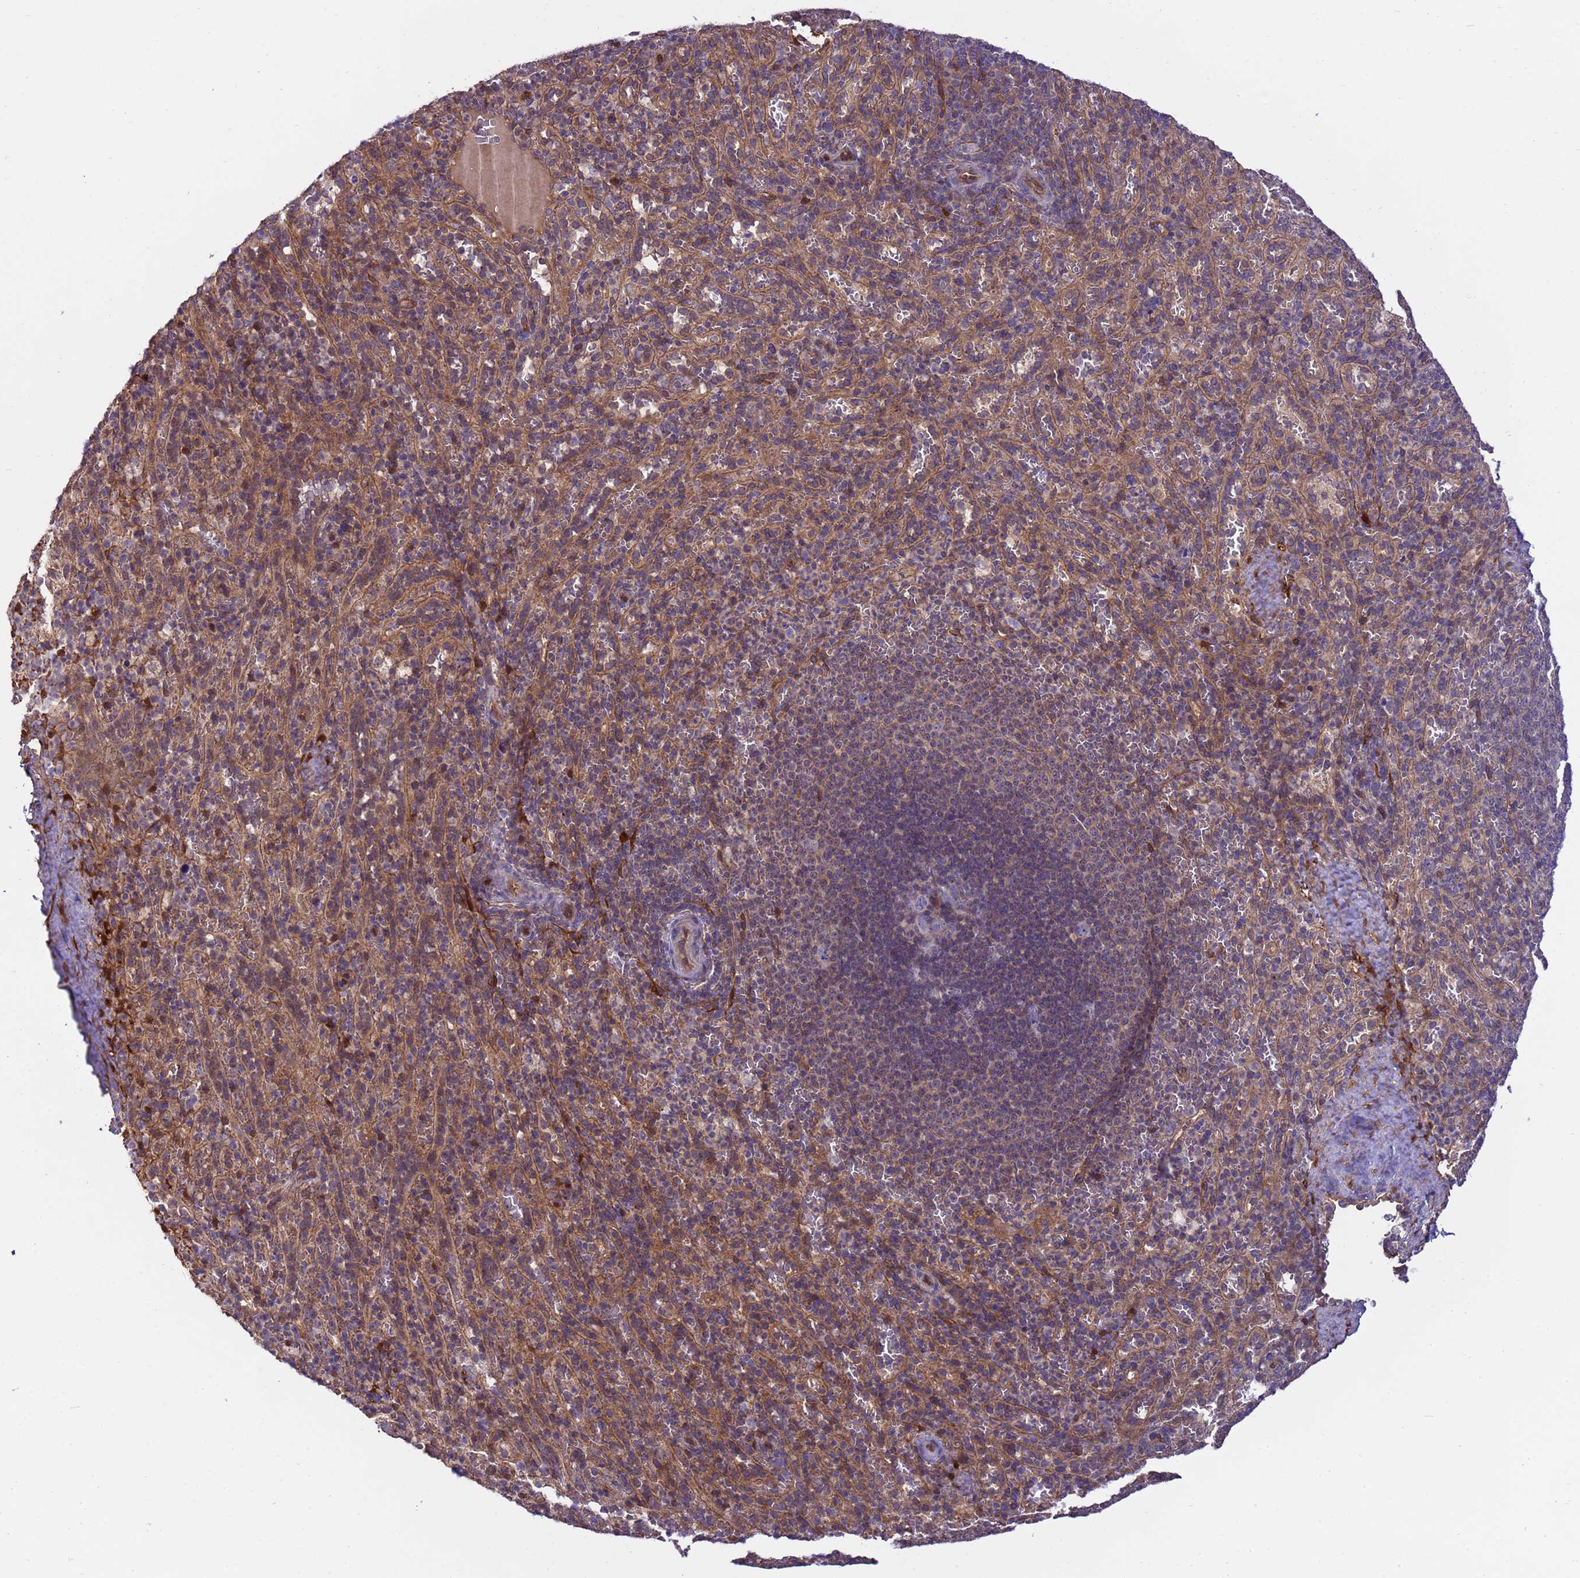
{"staining": {"intensity": "negative", "quantity": "none", "location": "none"}, "tissue": "spleen", "cell_type": "Cells in red pulp", "image_type": "normal", "snomed": [{"axis": "morphology", "description": "Normal tissue, NOS"}, {"axis": "topography", "description": "Spleen"}], "caption": "This is a image of IHC staining of normal spleen, which shows no expression in cells in red pulp. (DAB (3,3'-diaminobenzidine) IHC visualized using brightfield microscopy, high magnification).", "gene": "SMCO3", "patient": {"sex": "female", "age": 21}}